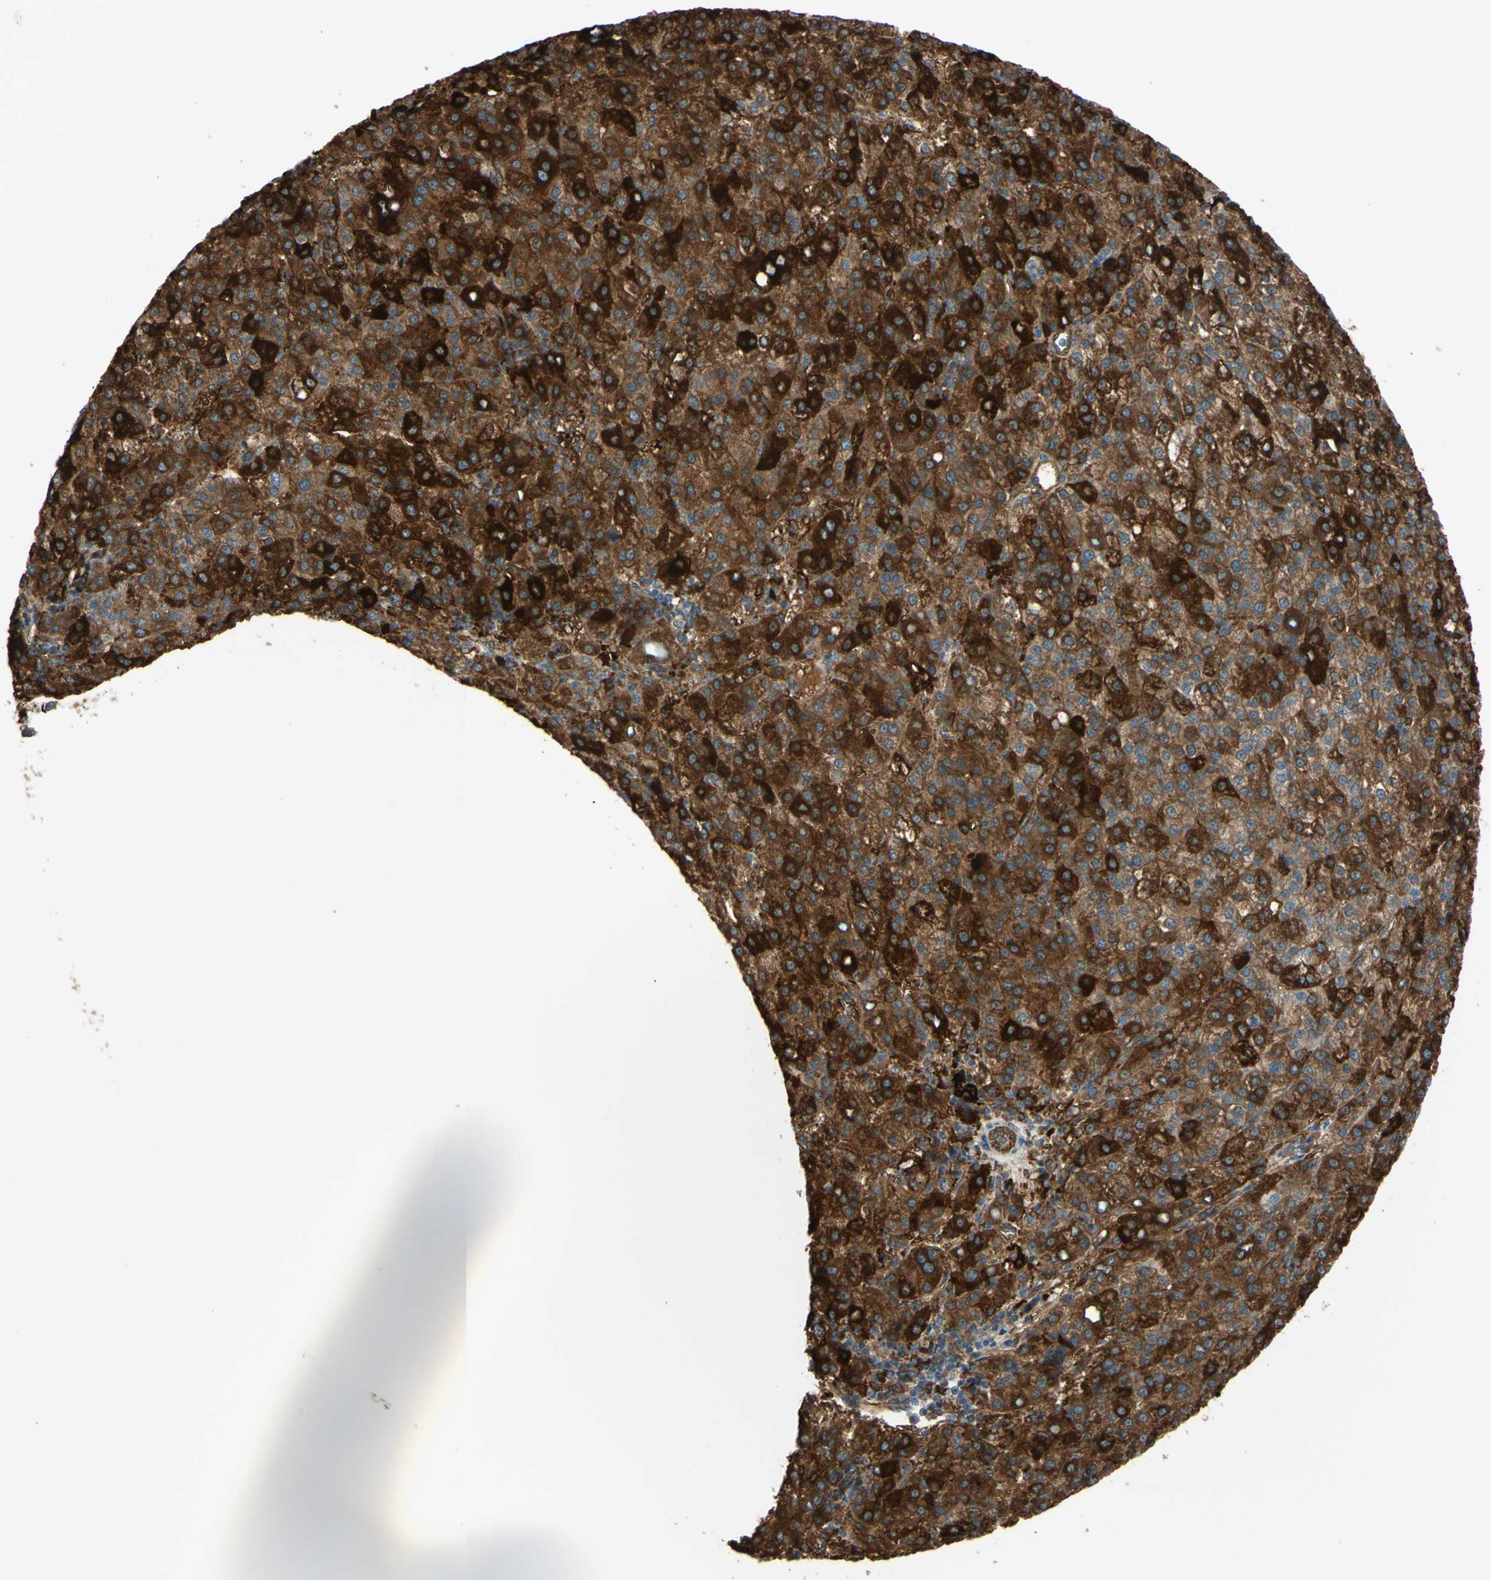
{"staining": {"intensity": "strong", "quantity": ">75%", "location": "cytoplasmic/membranous"}, "tissue": "liver cancer", "cell_type": "Tumor cells", "image_type": "cancer", "snomed": [{"axis": "morphology", "description": "Carcinoma, Hepatocellular, NOS"}, {"axis": "topography", "description": "Liver"}], "caption": "Protein expression analysis of human liver cancer reveals strong cytoplasmic/membranous staining in about >75% of tumor cells.", "gene": "PTPN12", "patient": {"sex": "female", "age": 58}}